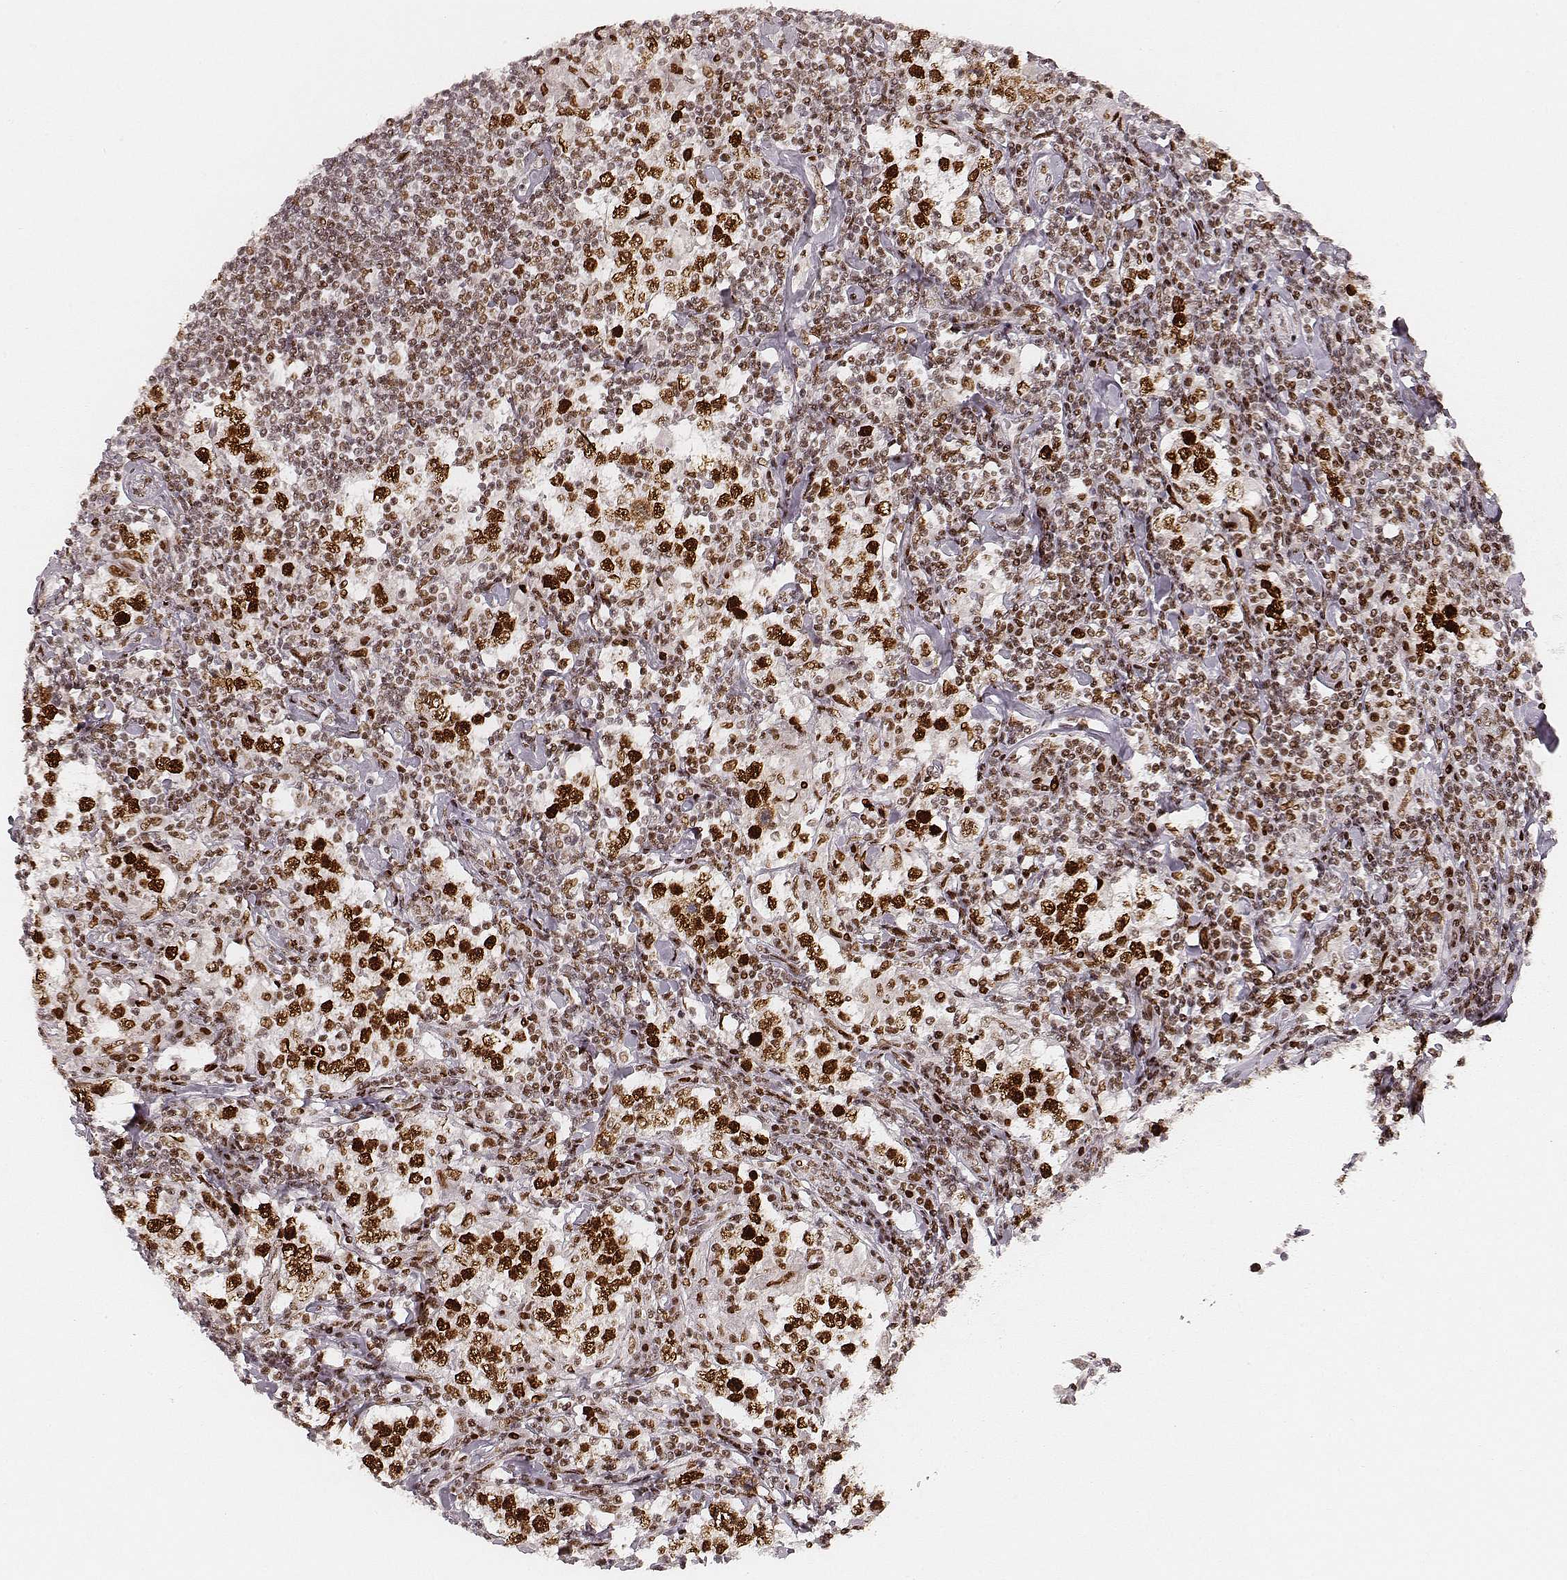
{"staining": {"intensity": "strong", "quantity": ">75%", "location": "nuclear"}, "tissue": "testis cancer", "cell_type": "Tumor cells", "image_type": "cancer", "snomed": [{"axis": "morphology", "description": "Seminoma, NOS"}, {"axis": "morphology", "description": "Carcinoma, Embryonal, NOS"}, {"axis": "topography", "description": "Testis"}], "caption": "A photomicrograph of testis cancer (embryonal carcinoma) stained for a protein demonstrates strong nuclear brown staining in tumor cells.", "gene": "HNRNPC", "patient": {"sex": "male", "age": 41}}